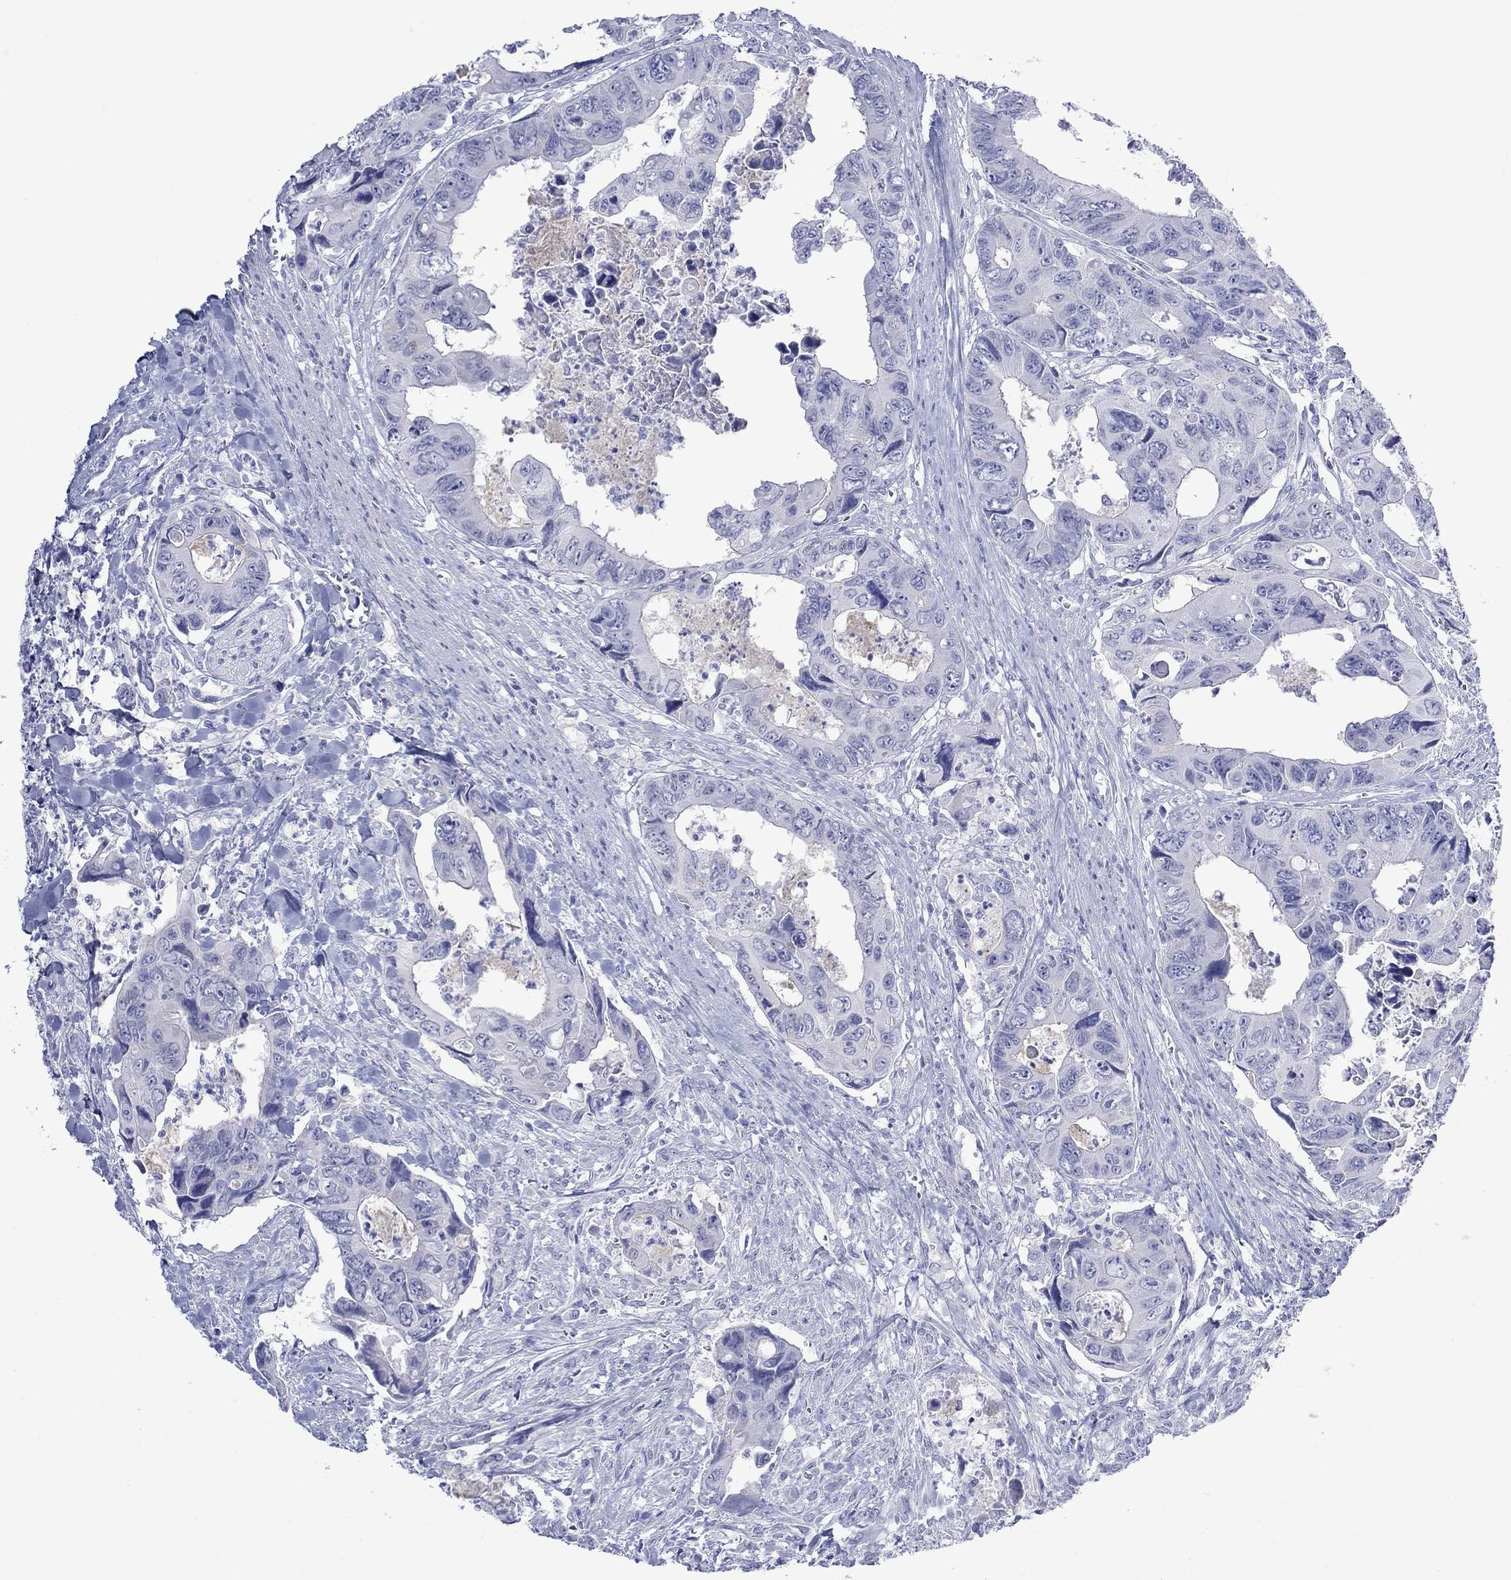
{"staining": {"intensity": "negative", "quantity": "none", "location": "none"}, "tissue": "colorectal cancer", "cell_type": "Tumor cells", "image_type": "cancer", "snomed": [{"axis": "morphology", "description": "Adenocarcinoma, NOS"}, {"axis": "topography", "description": "Rectum"}], "caption": "The micrograph exhibits no significant expression in tumor cells of colorectal adenocarcinoma.", "gene": "MLANA", "patient": {"sex": "male", "age": 62}}